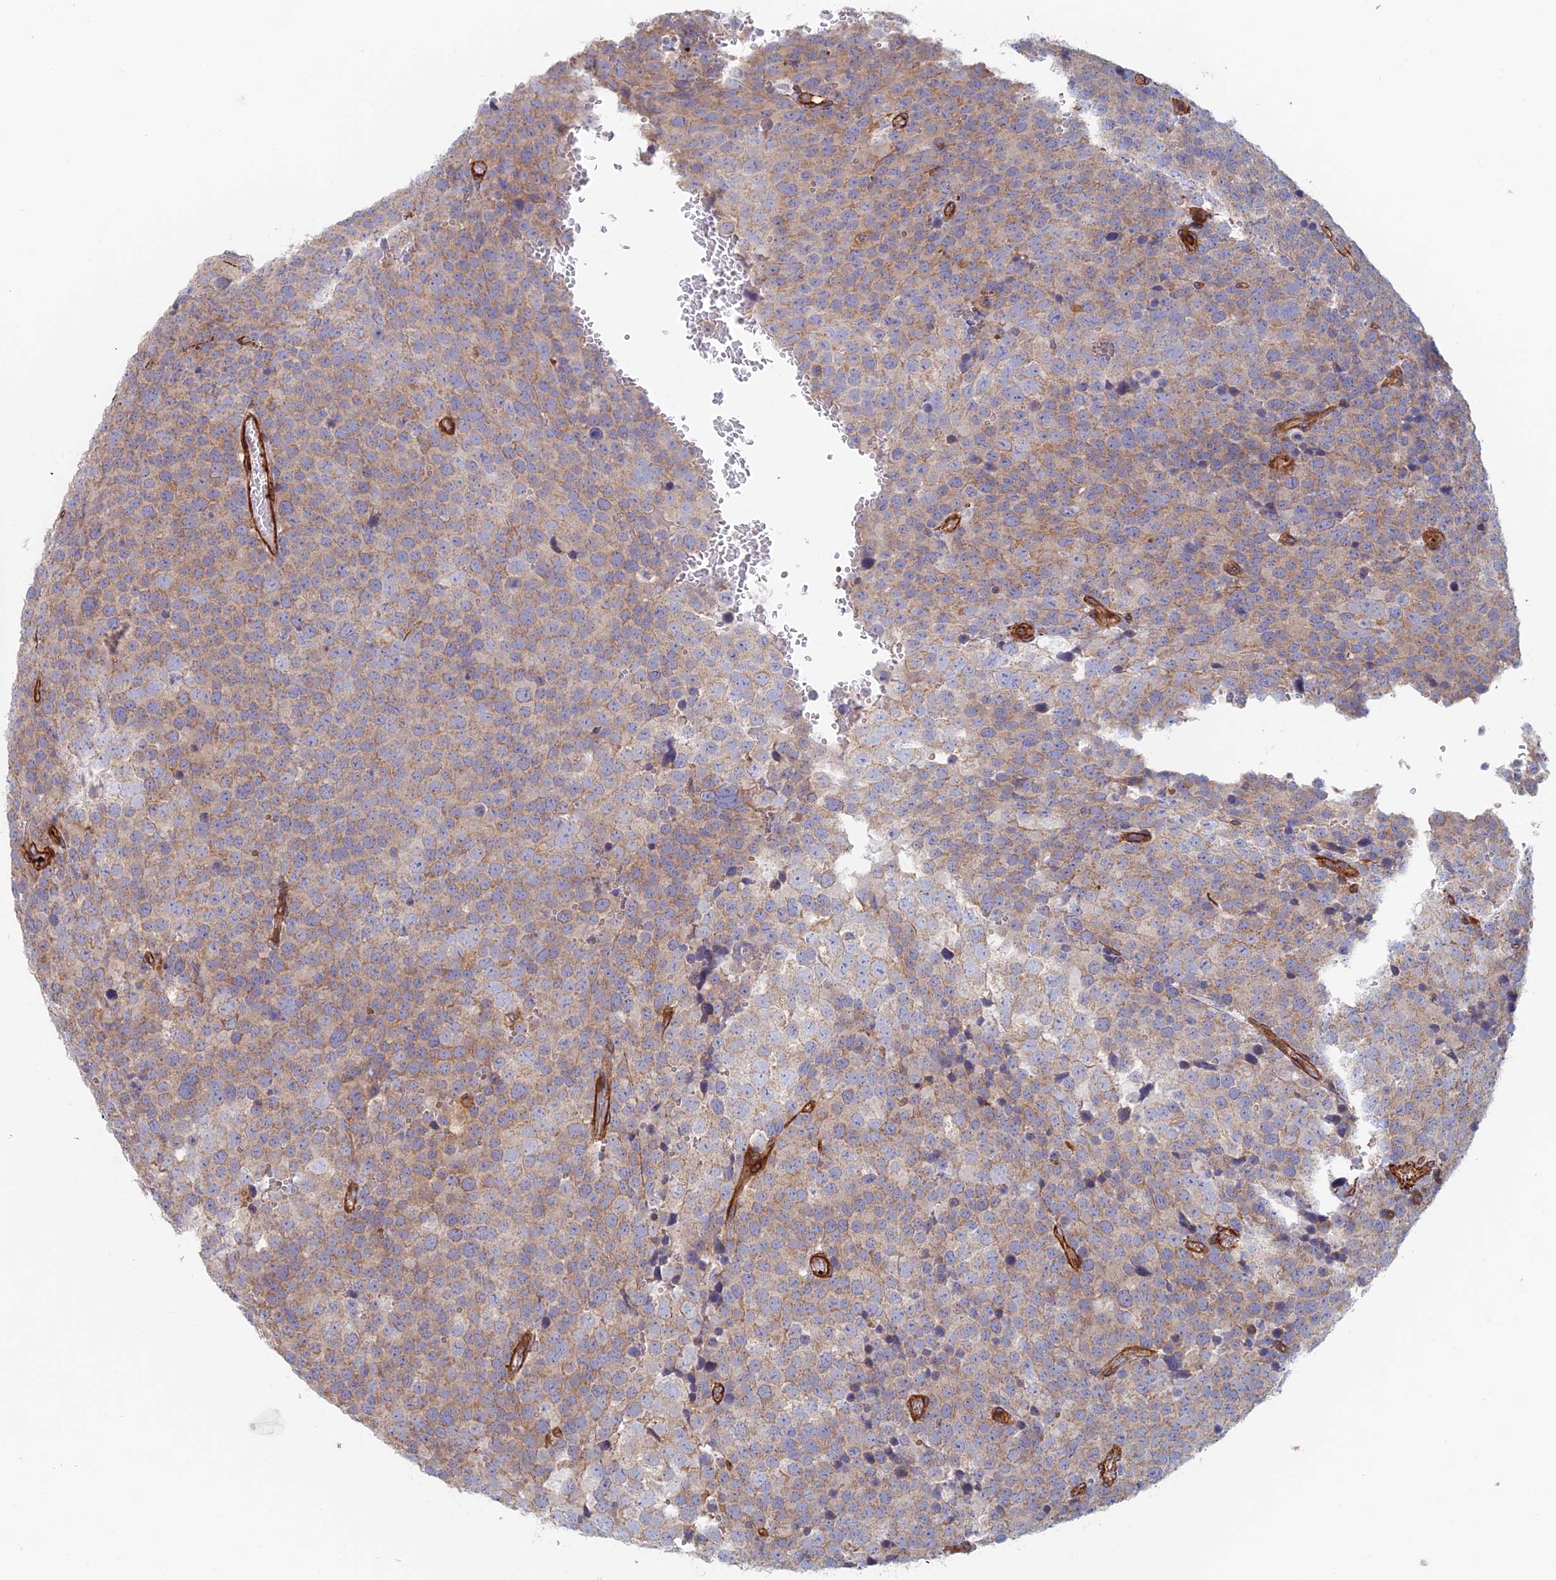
{"staining": {"intensity": "weak", "quantity": "25%-75%", "location": "cytoplasmic/membranous"}, "tissue": "testis cancer", "cell_type": "Tumor cells", "image_type": "cancer", "snomed": [{"axis": "morphology", "description": "Seminoma, NOS"}, {"axis": "topography", "description": "Testis"}], "caption": "Testis cancer tissue shows weak cytoplasmic/membranous staining in about 25%-75% of tumor cells, visualized by immunohistochemistry. (Brightfield microscopy of DAB IHC at high magnification).", "gene": "PAK4", "patient": {"sex": "male", "age": 71}}